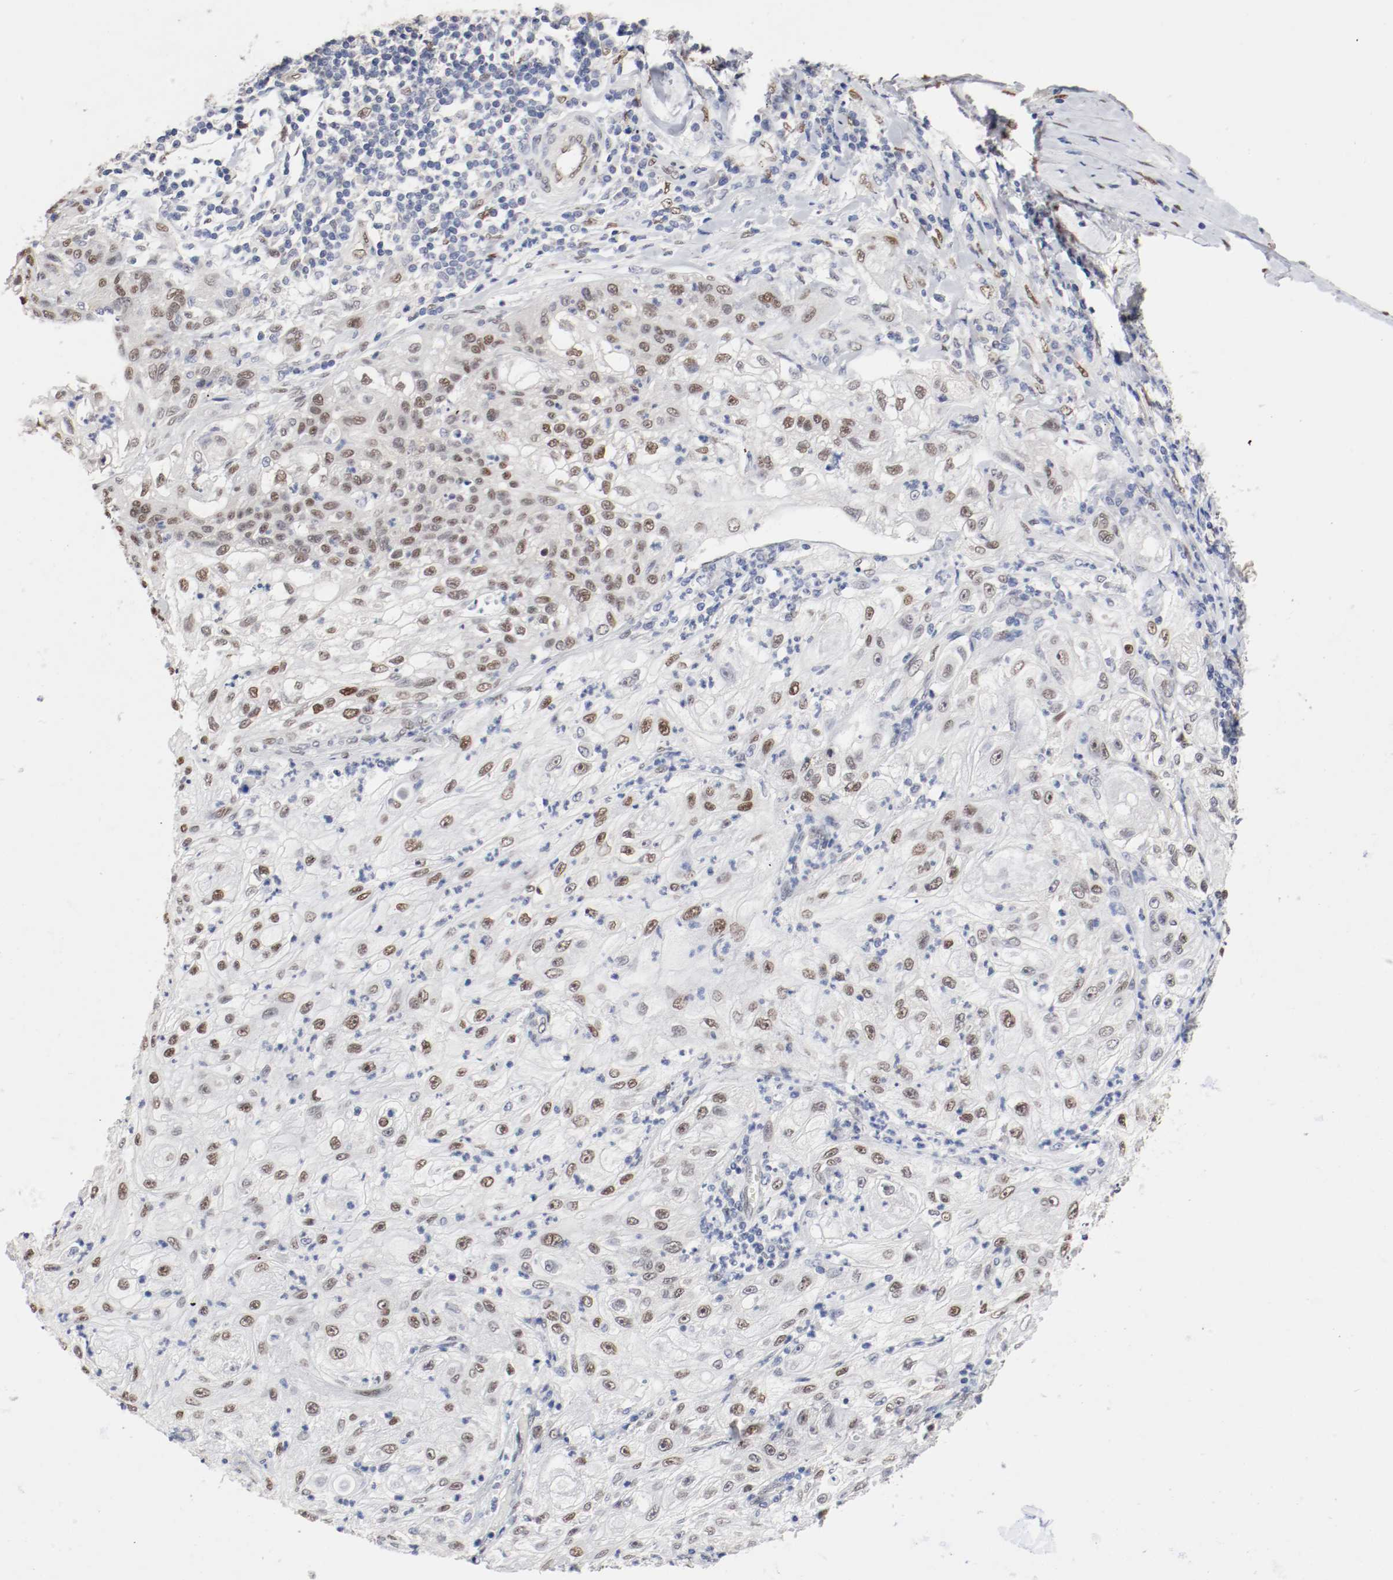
{"staining": {"intensity": "moderate", "quantity": ">75%", "location": "nuclear"}, "tissue": "lung cancer", "cell_type": "Tumor cells", "image_type": "cancer", "snomed": [{"axis": "morphology", "description": "Inflammation, NOS"}, {"axis": "morphology", "description": "Squamous cell carcinoma, NOS"}, {"axis": "topography", "description": "Lymph node"}, {"axis": "topography", "description": "Soft tissue"}, {"axis": "topography", "description": "Lung"}], "caption": "Squamous cell carcinoma (lung) tissue reveals moderate nuclear expression in approximately >75% of tumor cells, visualized by immunohistochemistry. (DAB = brown stain, brightfield microscopy at high magnification).", "gene": "FOSL2", "patient": {"sex": "male", "age": 66}}